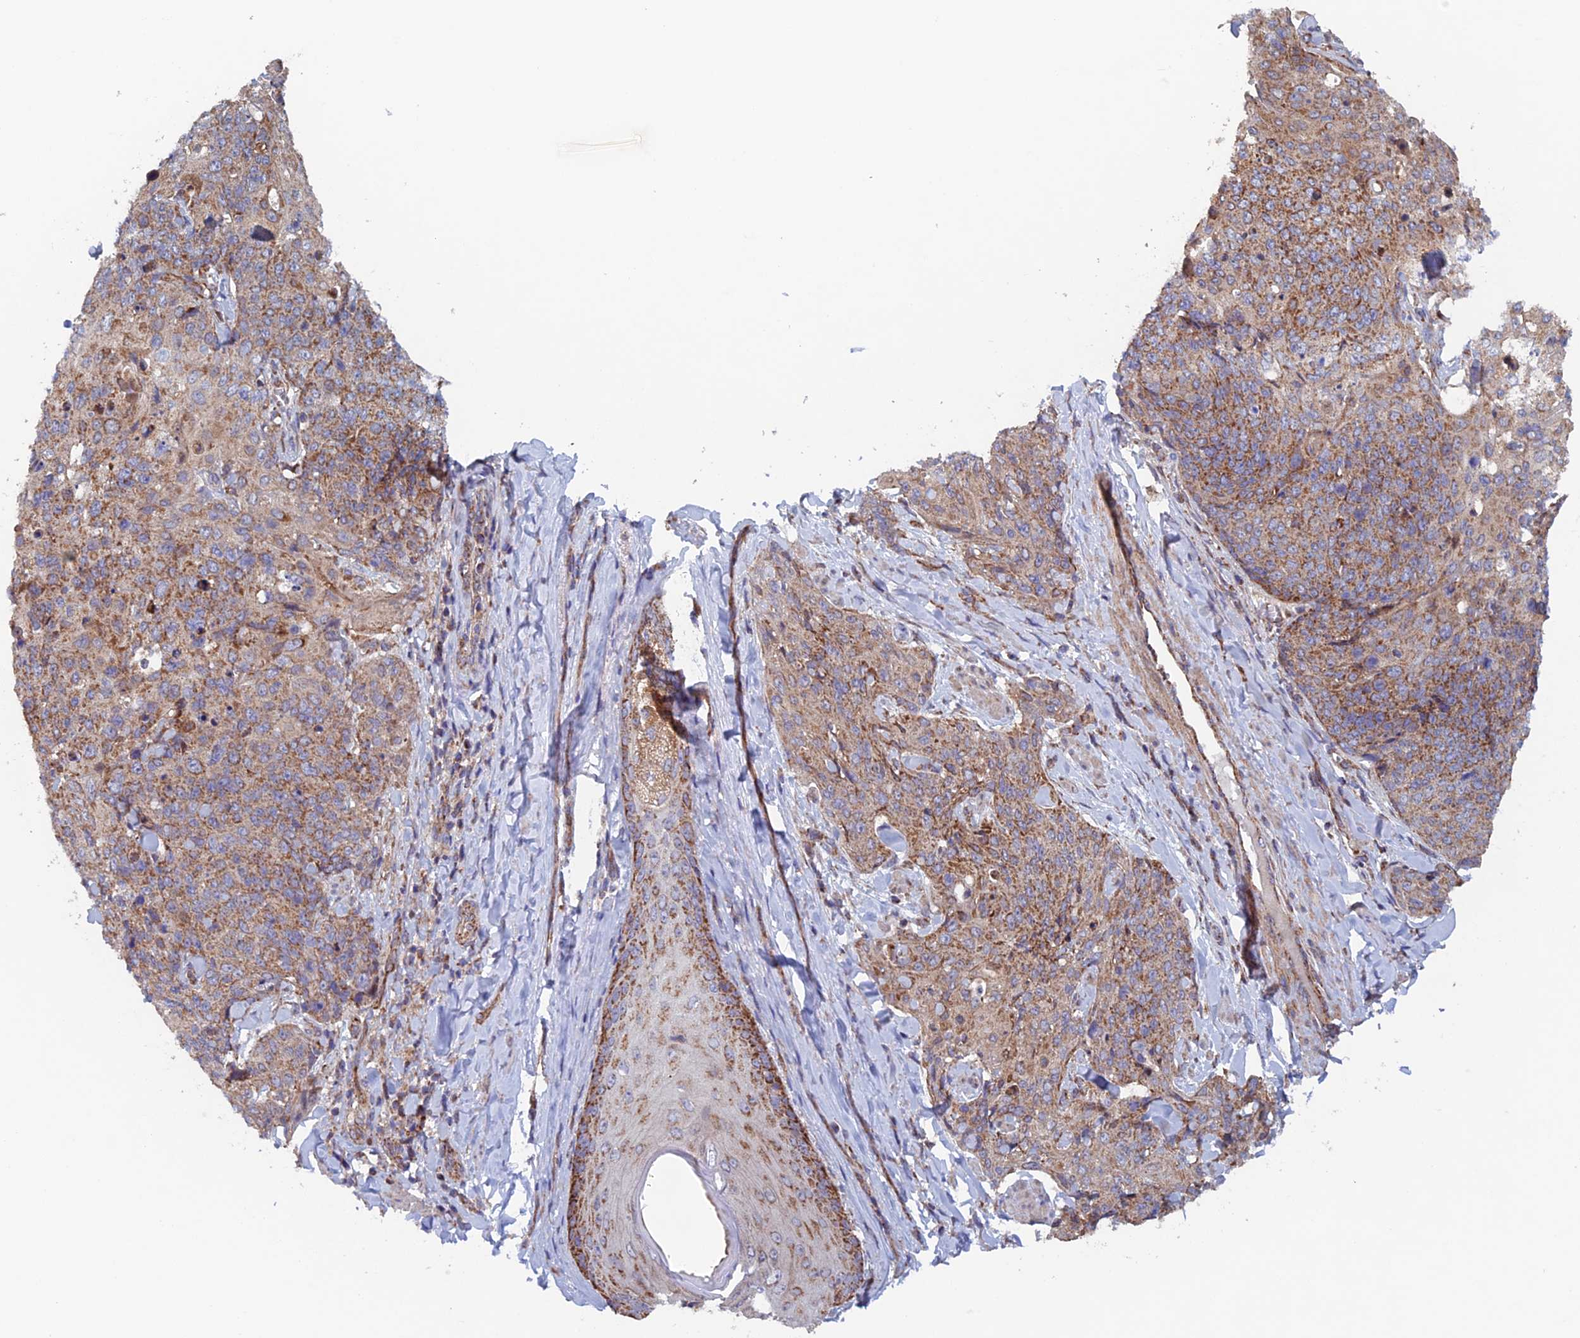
{"staining": {"intensity": "moderate", "quantity": ">75%", "location": "cytoplasmic/membranous"}, "tissue": "skin cancer", "cell_type": "Tumor cells", "image_type": "cancer", "snomed": [{"axis": "morphology", "description": "Squamous cell carcinoma, NOS"}, {"axis": "topography", "description": "Skin"}, {"axis": "topography", "description": "Vulva"}], "caption": "Protein analysis of skin cancer (squamous cell carcinoma) tissue displays moderate cytoplasmic/membranous positivity in about >75% of tumor cells.", "gene": "MRPL1", "patient": {"sex": "female", "age": 85}}